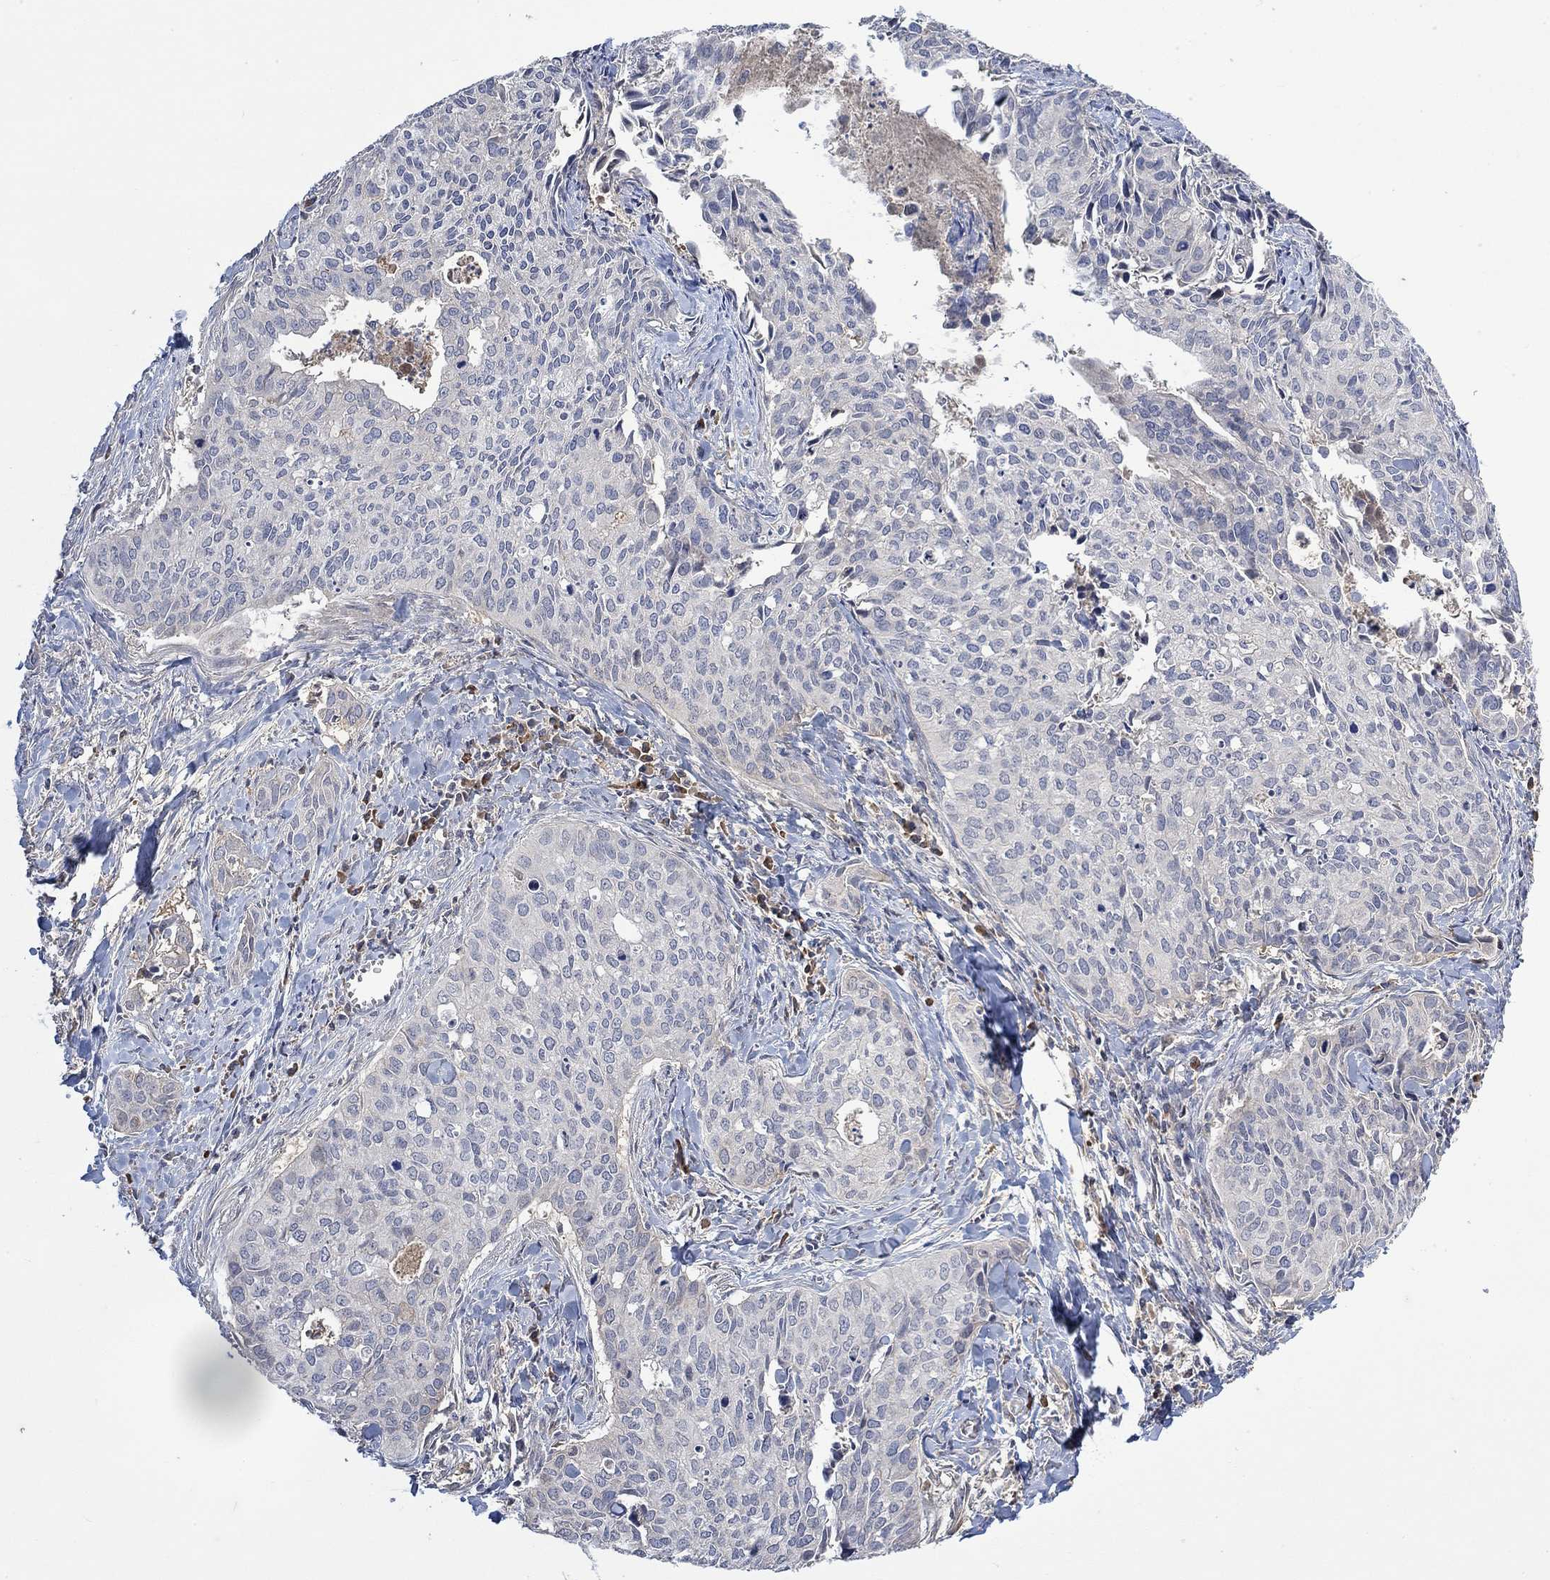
{"staining": {"intensity": "negative", "quantity": "none", "location": "none"}, "tissue": "cervical cancer", "cell_type": "Tumor cells", "image_type": "cancer", "snomed": [{"axis": "morphology", "description": "Squamous cell carcinoma, NOS"}, {"axis": "topography", "description": "Cervix"}], "caption": "A photomicrograph of cervical squamous cell carcinoma stained for a protein exhibits no brown staining in tumor cells.", "gene": "MSTN", "patient": {"sex": "female", "age": 29}}